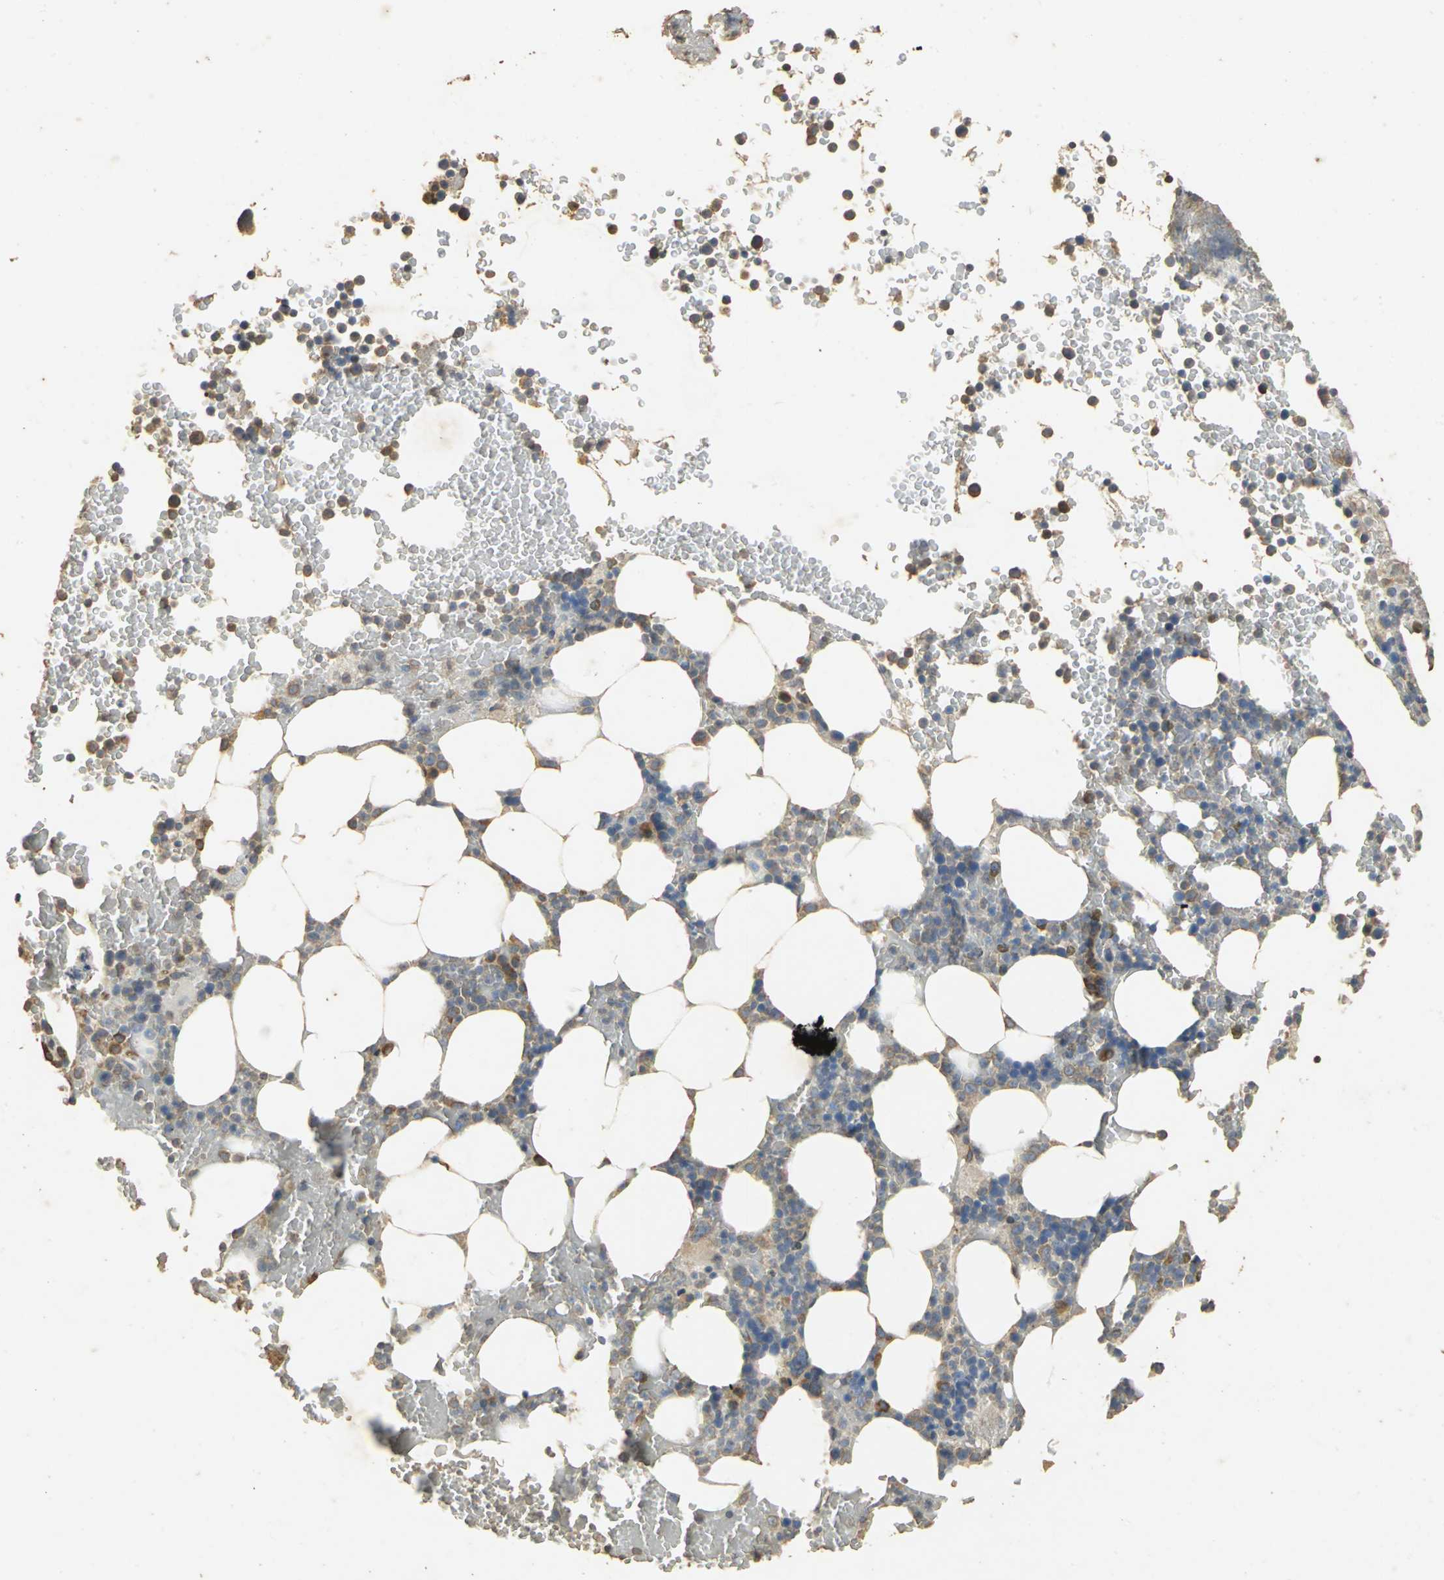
{"staining": {"intensity": "weak", "quantity": "<25%", "location": "cytoplasmic/membranous"}, "tissue": "bone marrow", "cell_type": "Hematopoietic cells", "image_type": "normal", "snomed": [{"axis": "morphology", "description": "Normal tissue, NOS"}, {"axis": "topography", "description": "Bone marrow"}], "caption": "An immunohistochemistry photomicrograph of unremarkable bone marrow is shown. There is no staining in hematopoietic cells of bone marrow. The staining is performed using DAB (3,3'-diaminobenzidine) brown chromogen with nuclei counter-stained in using hematoxylin.", "gene": "ACSL4", "patient": {"sex": "female", "age": 66}}